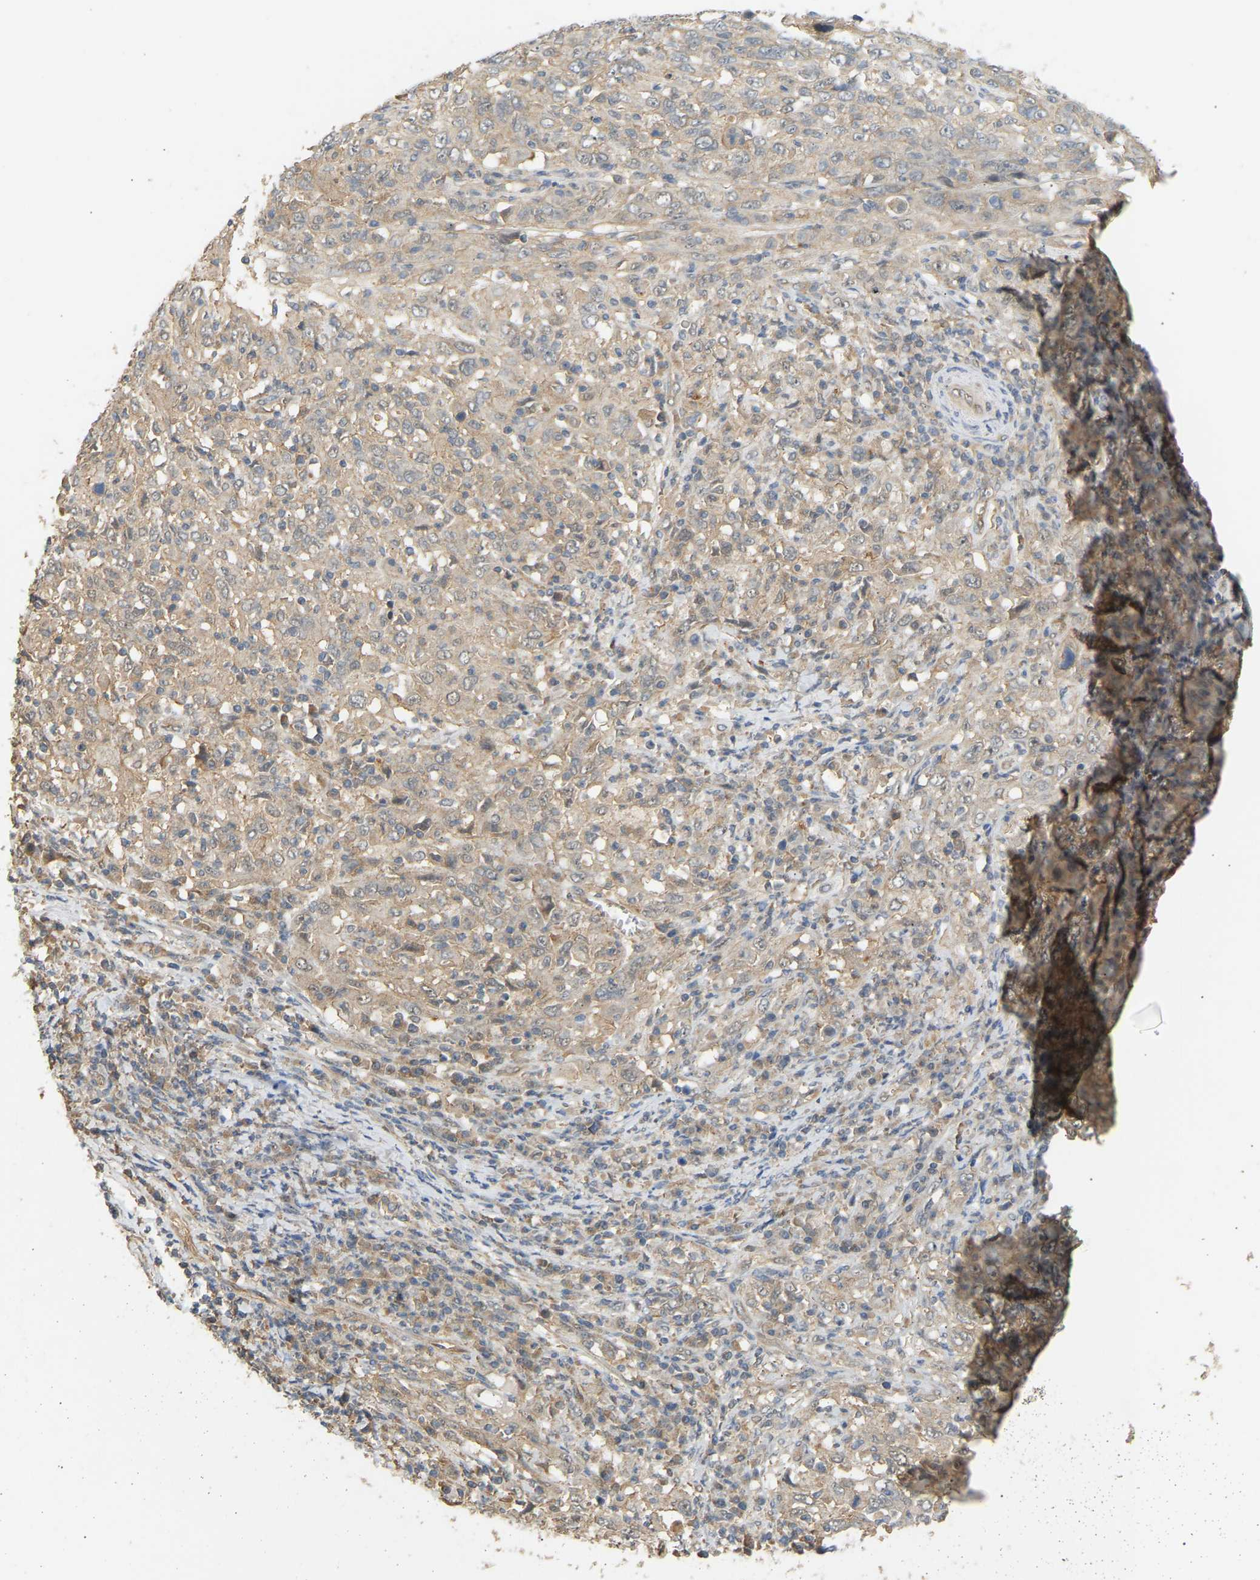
{"staining": {"intensity": "weak", "quantity": "<25%", "location": "cytoplasmic/membranous"}, "tissue": "cervical cancer", "cell_type": "Tumor cells", "image_type": "cancer", "snomed": [{"axis": "morphology", "description": "Squamous cell carcinoma, NOS"}, {"axis": "topography", "description": "Cervix"}], "caption": "An image of squamous cell carcinoma (cervical) stained for a protein shows no brown staining in tumor cells.", "gene": "RGL1", "patient": {"sex": "female", "age": 46}}